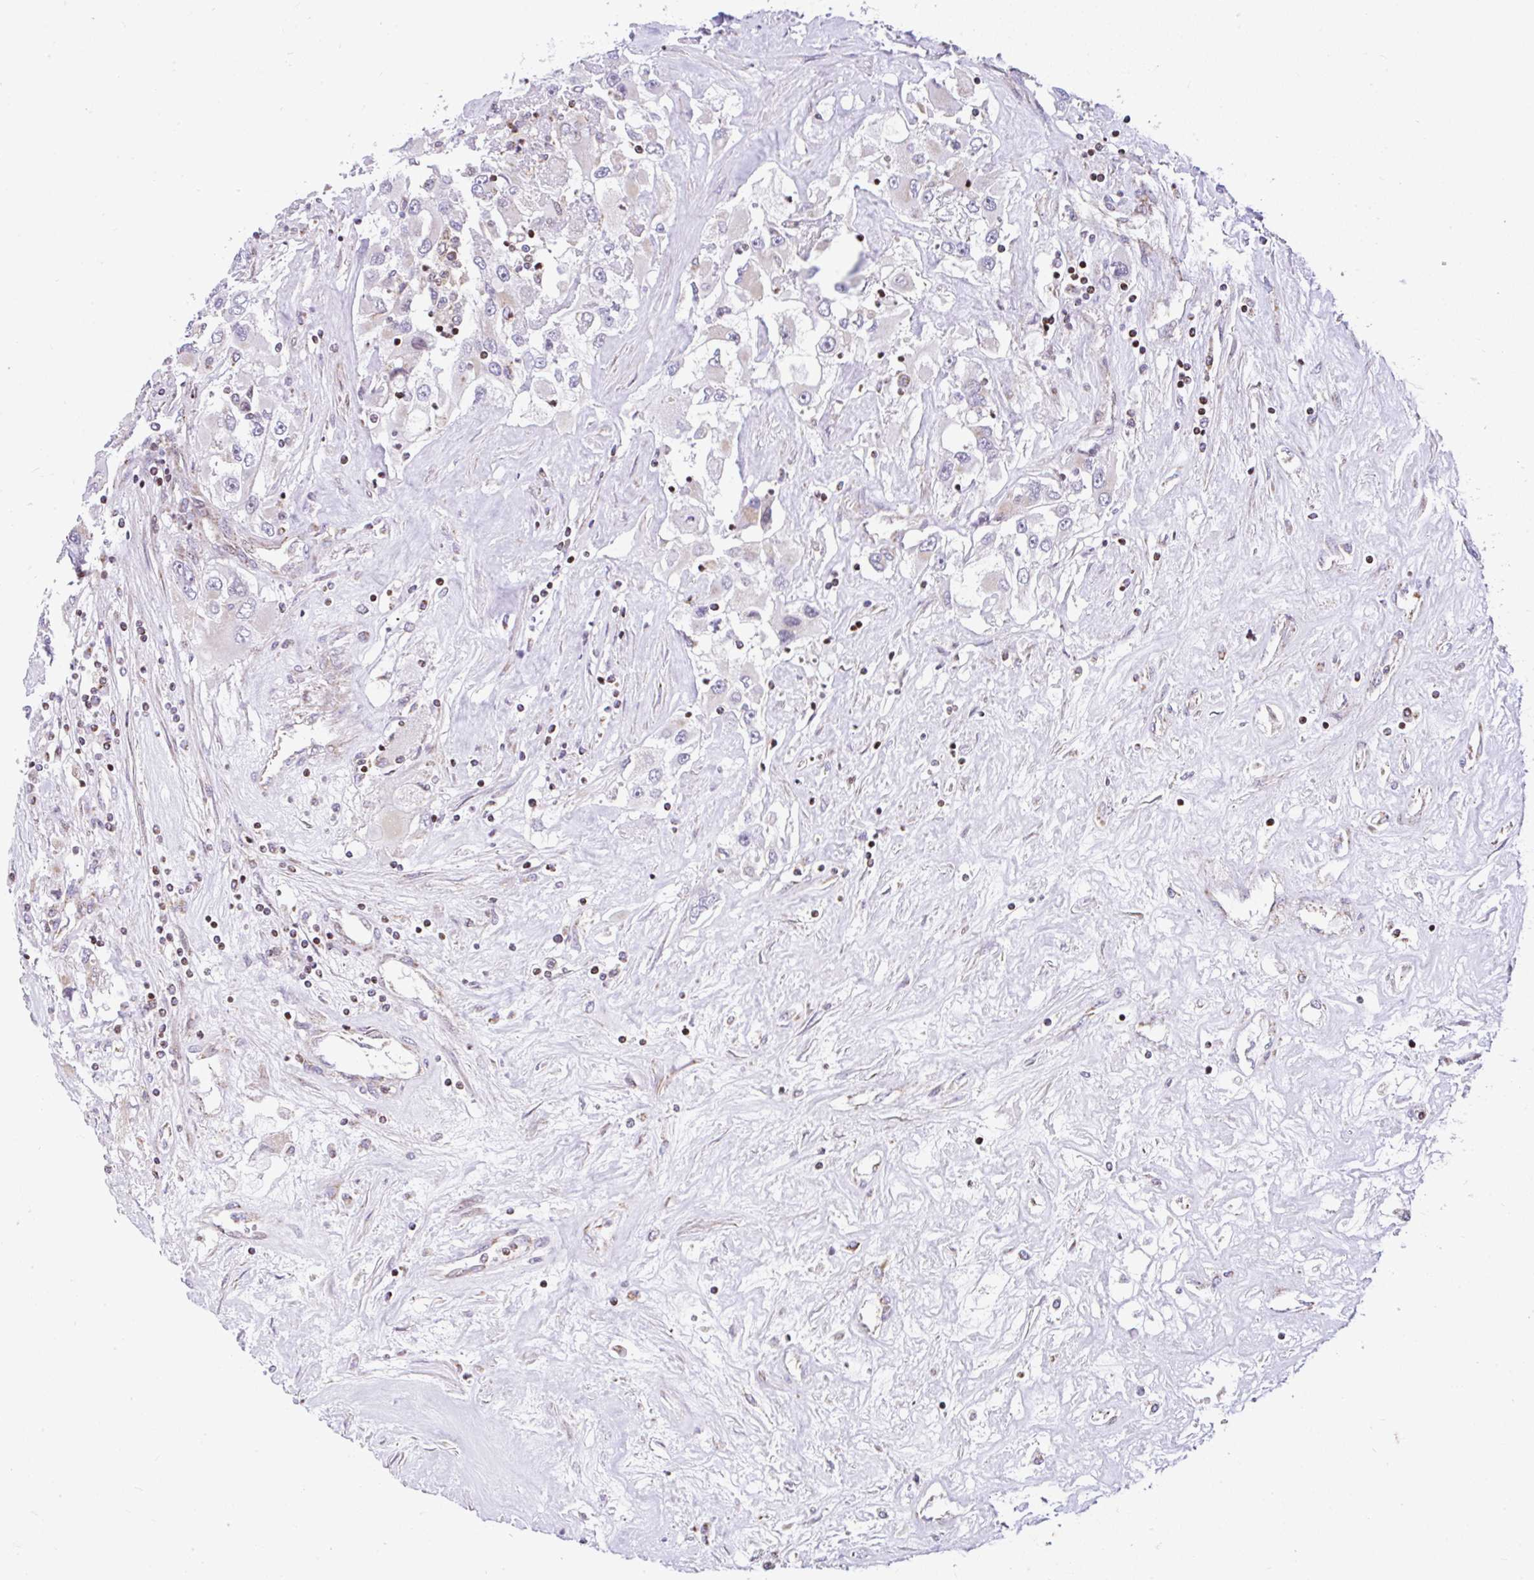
{"staining": {"intensity": "negative", "quantity": "none", "location": "none"}, "tissue": "renal cancer", "cell_type": "Tumor cells", "image_type": "cancer", "snomed": [{"axis": "morphology", "description": "Adenocarcinoma, NOS"}, {"axis": "topography", "description": "Kidney"}], "caption": "Immunohistochemical staining of human renal cancer demonstrates no significant staining in tumor cells.", "gene": "FIGNL1", "patient": {"sex": "female", "age": 52}}